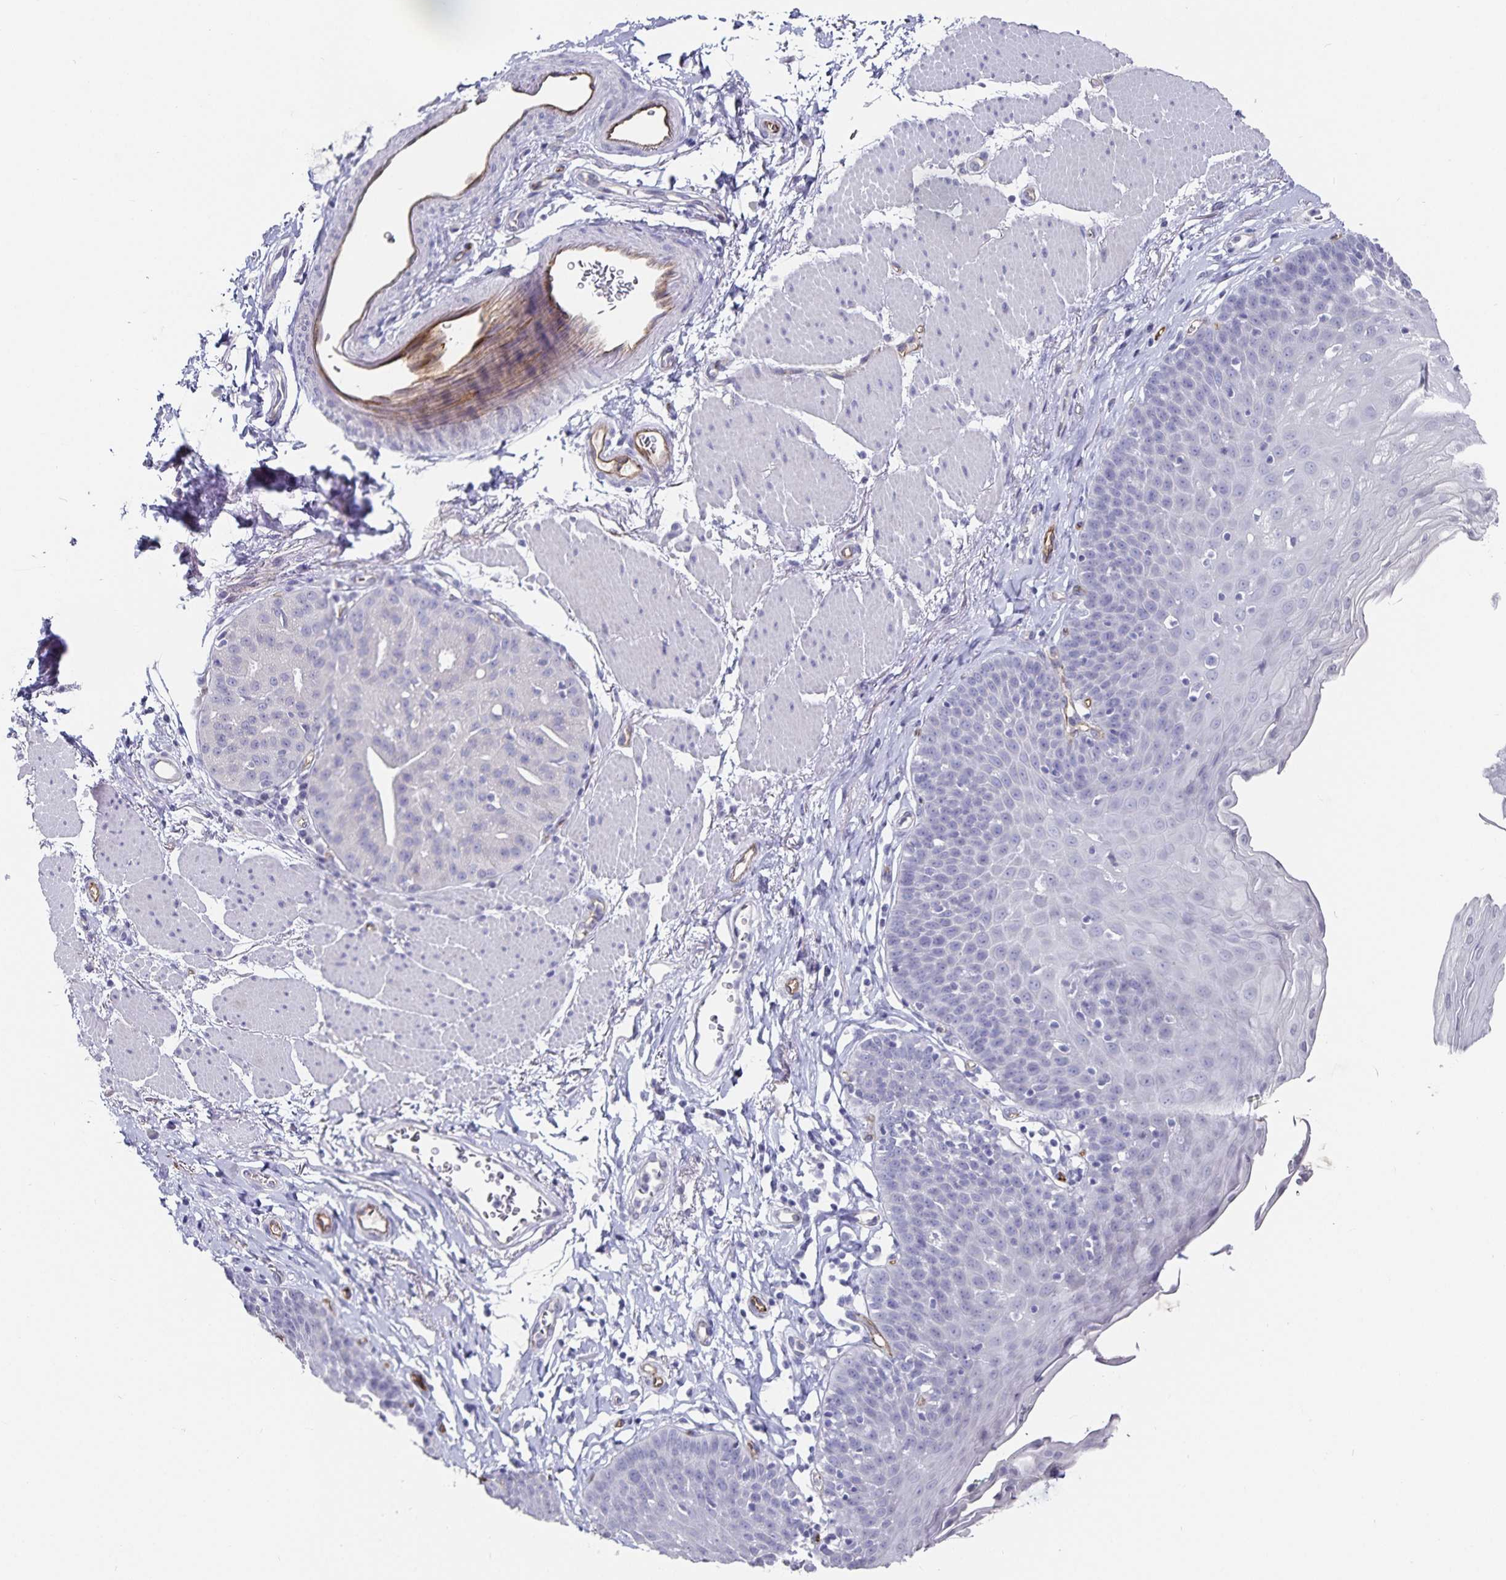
{"staining": {"intensity": "negative", "quantity": "none", "location": "none"}, "tissue": "esophagus", "cell_type": "Squamous epithelial cells", "image_type": "normal", "snomed": [{"axis": "morphology", "description": "Normal tissue, NOS"}, {"axis": "topography", "description": "Esophagus"}], "caption": "IHC histopathology image of benign esophagus: esophagus stained with DAB exhibits no significant protein positivity in squamous epithelial cells. Nuclei are stained in blue.", "gene": "PODXL", "patient": {"sex": "female", "age": 81}}